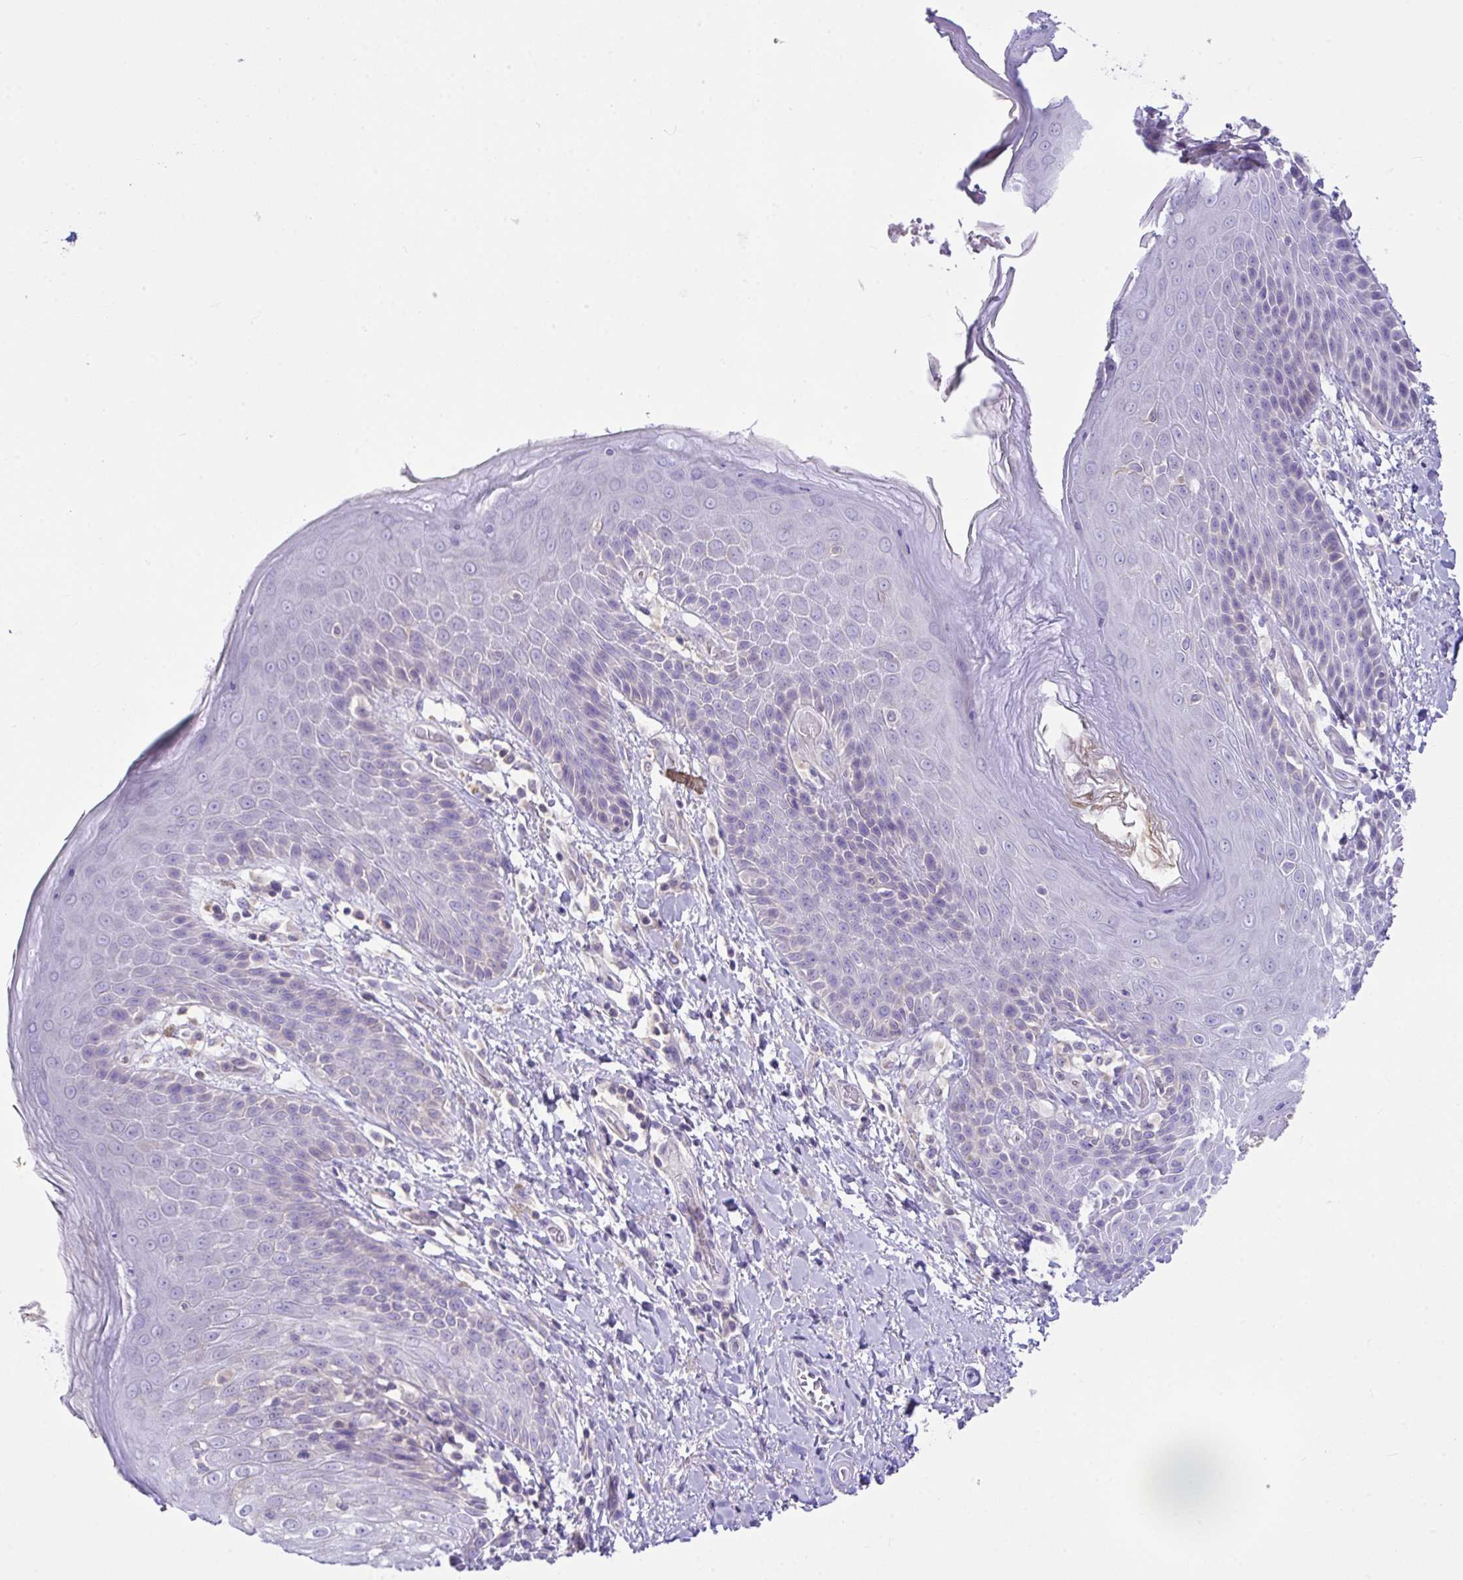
{"staining": {"intensity": "moderate", "quantity": "<25%", "location": "cytoplasmic/membranous"}, "tissue": "skin", "cell_type": "Epidermal cells", "image_type": "normal", "snomed": [{"axis": "morphology", "description": "Normal tissue, NOS"}, {"axis": "topography", "description": "Anal"}, {"axis": "topography", "description": "Peripheral nerve tissue"}], "caption": "IHC histopathology image of benign skin stained for a protein (brown), which exhibits low levels of moderate cytoplasmic/membranous staining in approximately <25% of epidermal cells.", "gene": "D2HGDH", "patient": {"sex": "male", "age": 51}}